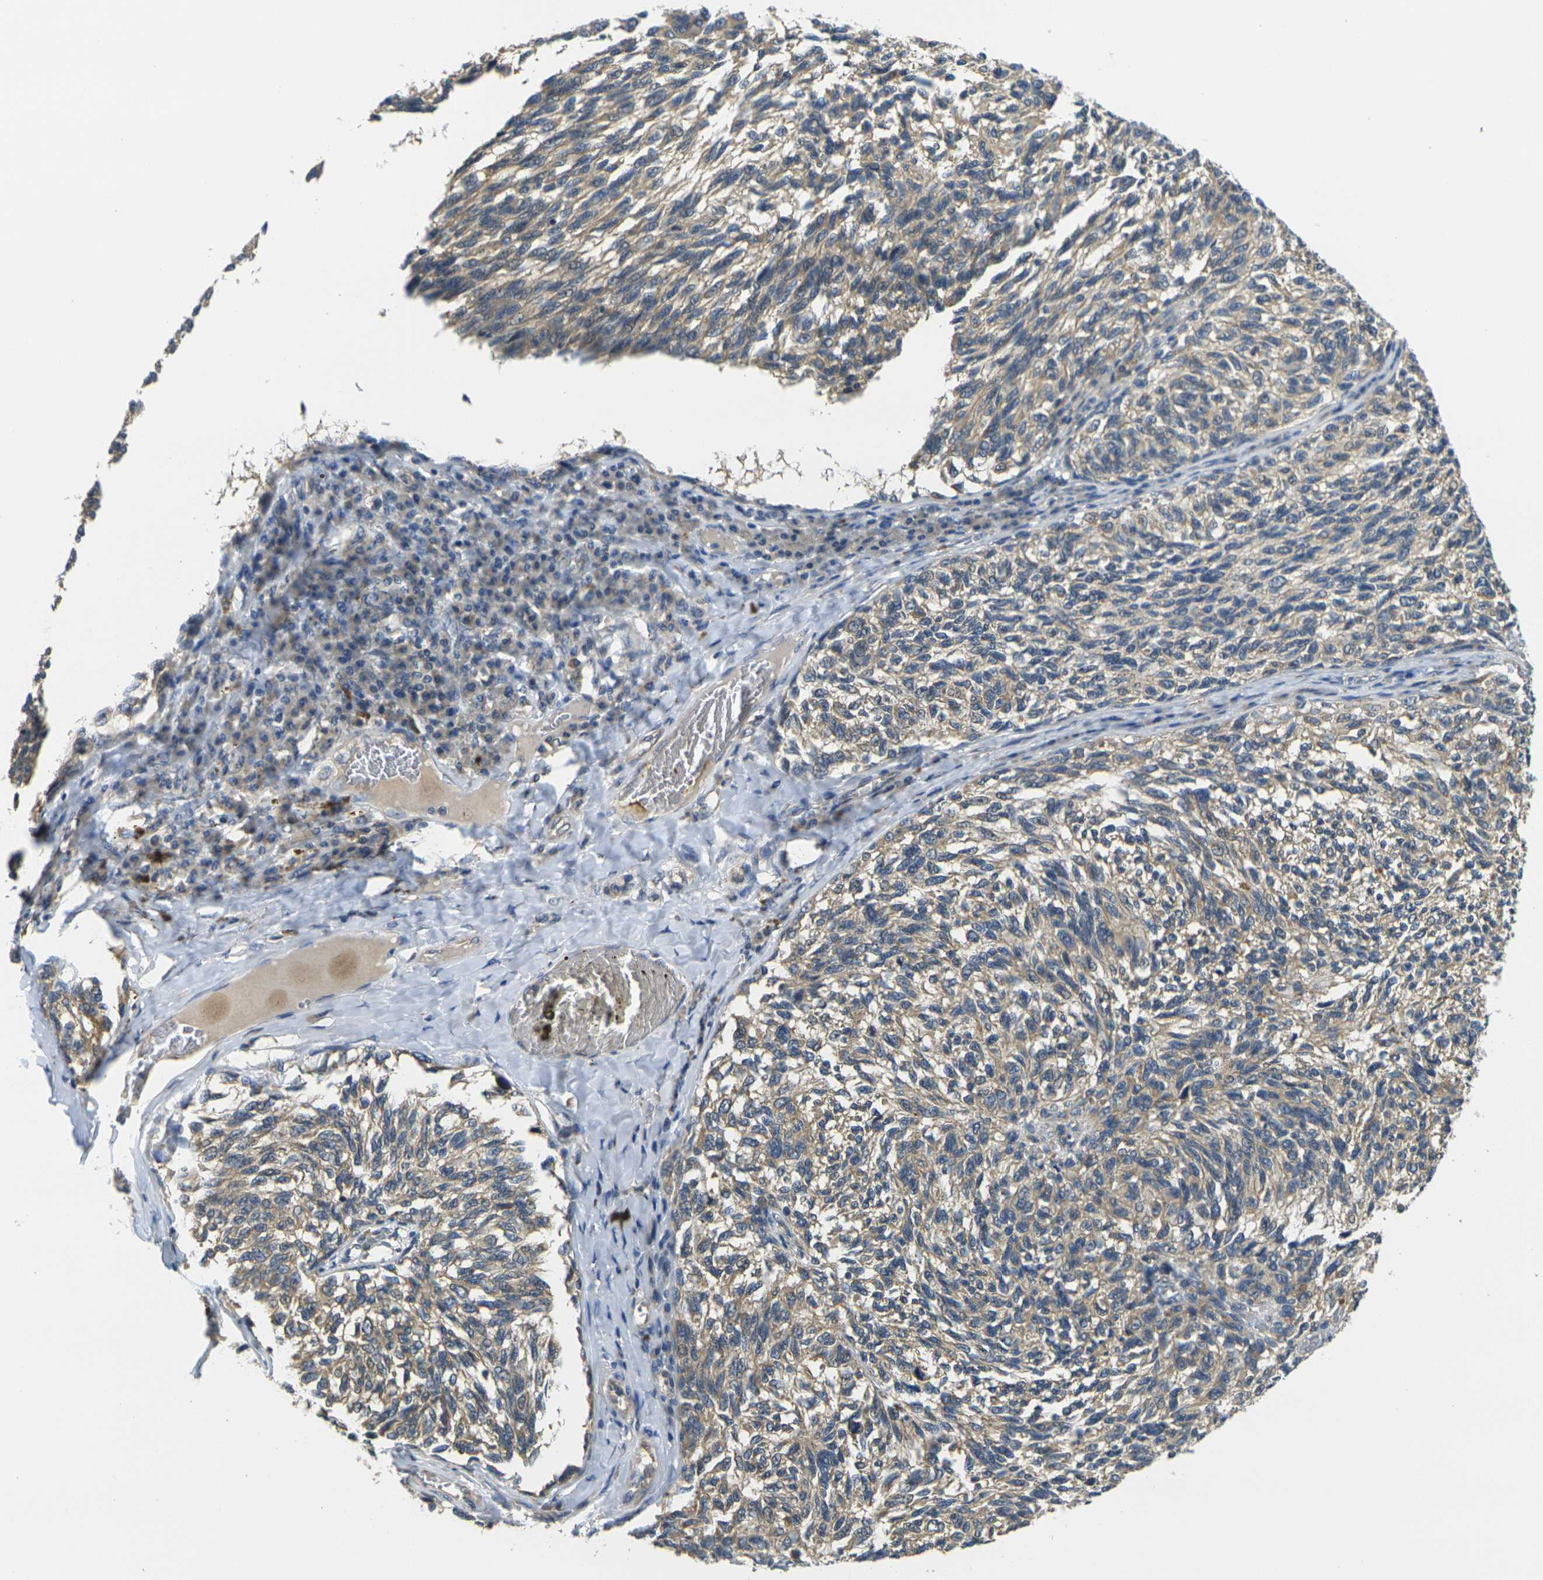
{"staining": {"intensity": "moderate", "quantity": ">75%", "location": "cytoplasmic/membranous"}, "tissue": "melanoma", "cell_type": "Tumor cells", "image_type": "cancer", "snomed": [{"axis": "morphology", "description": "Malignant melanoma, NOS"}, {"axis": "topography", "description": "Skin"}], "caption": "Human malignant melanoma stained with a protein marker reveals moderate staining in tumor cells.", "gene": "MINAR2", "patient": {"sex": "female", "age": 73}}